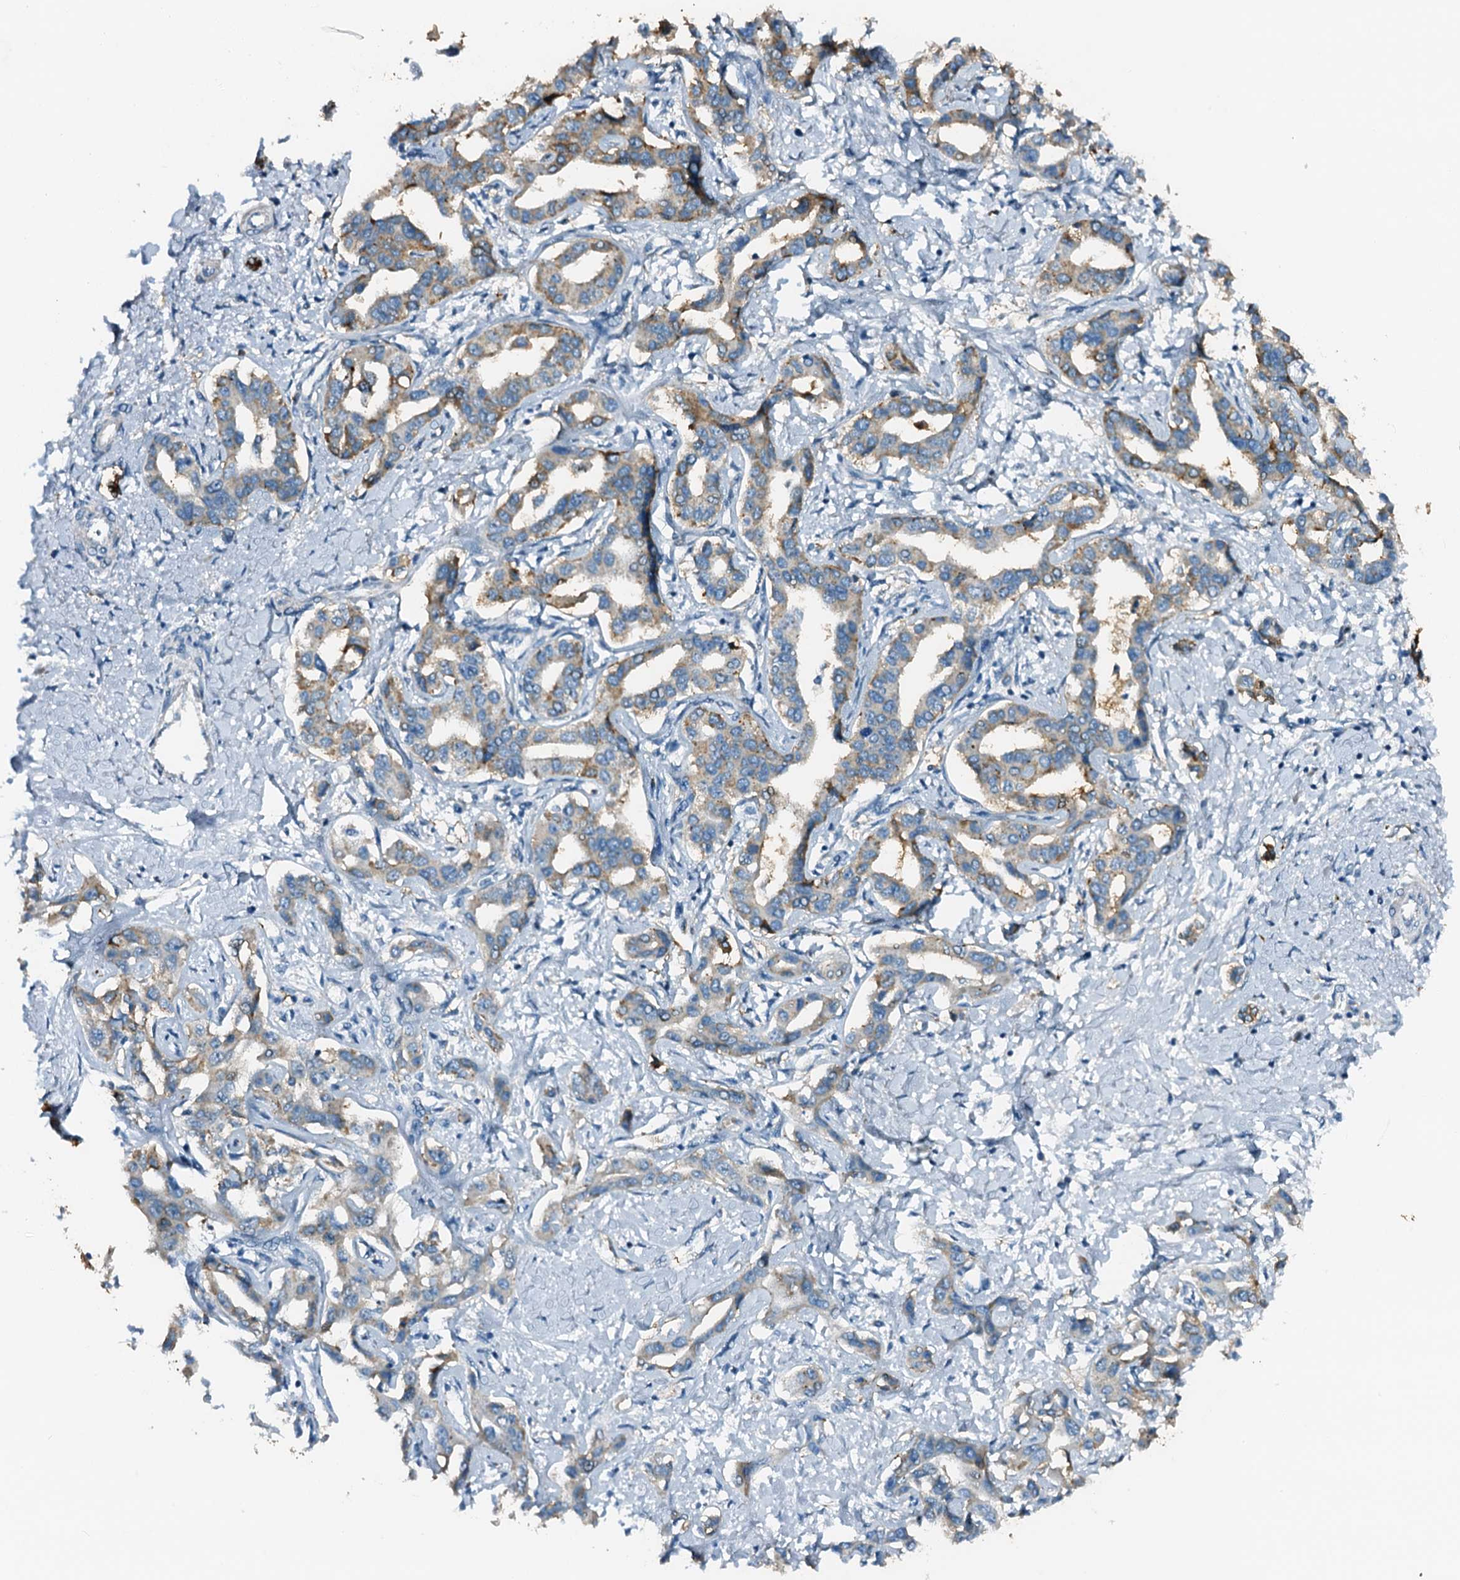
{"staining": {"intensity": "moderate", "quantity": "<25%", "location": "cytoplasmic/membranous"}, "tissue": "liver cancer", "cell_type": "Tumor cells", "image_type": "cancer", "snomed": [{"axis": "morphology", "description": "Cholangiocarcinoma"}, {"axis": "topography", "description": "Liver"}], "caption": "A low amount of moderate cytoplasmic/membranous expression is identified in approximately <25% of tumor cells in liver cancer tissue.", "gene": "ZNF606", "patient": {"sex": "male", "age": 59}}